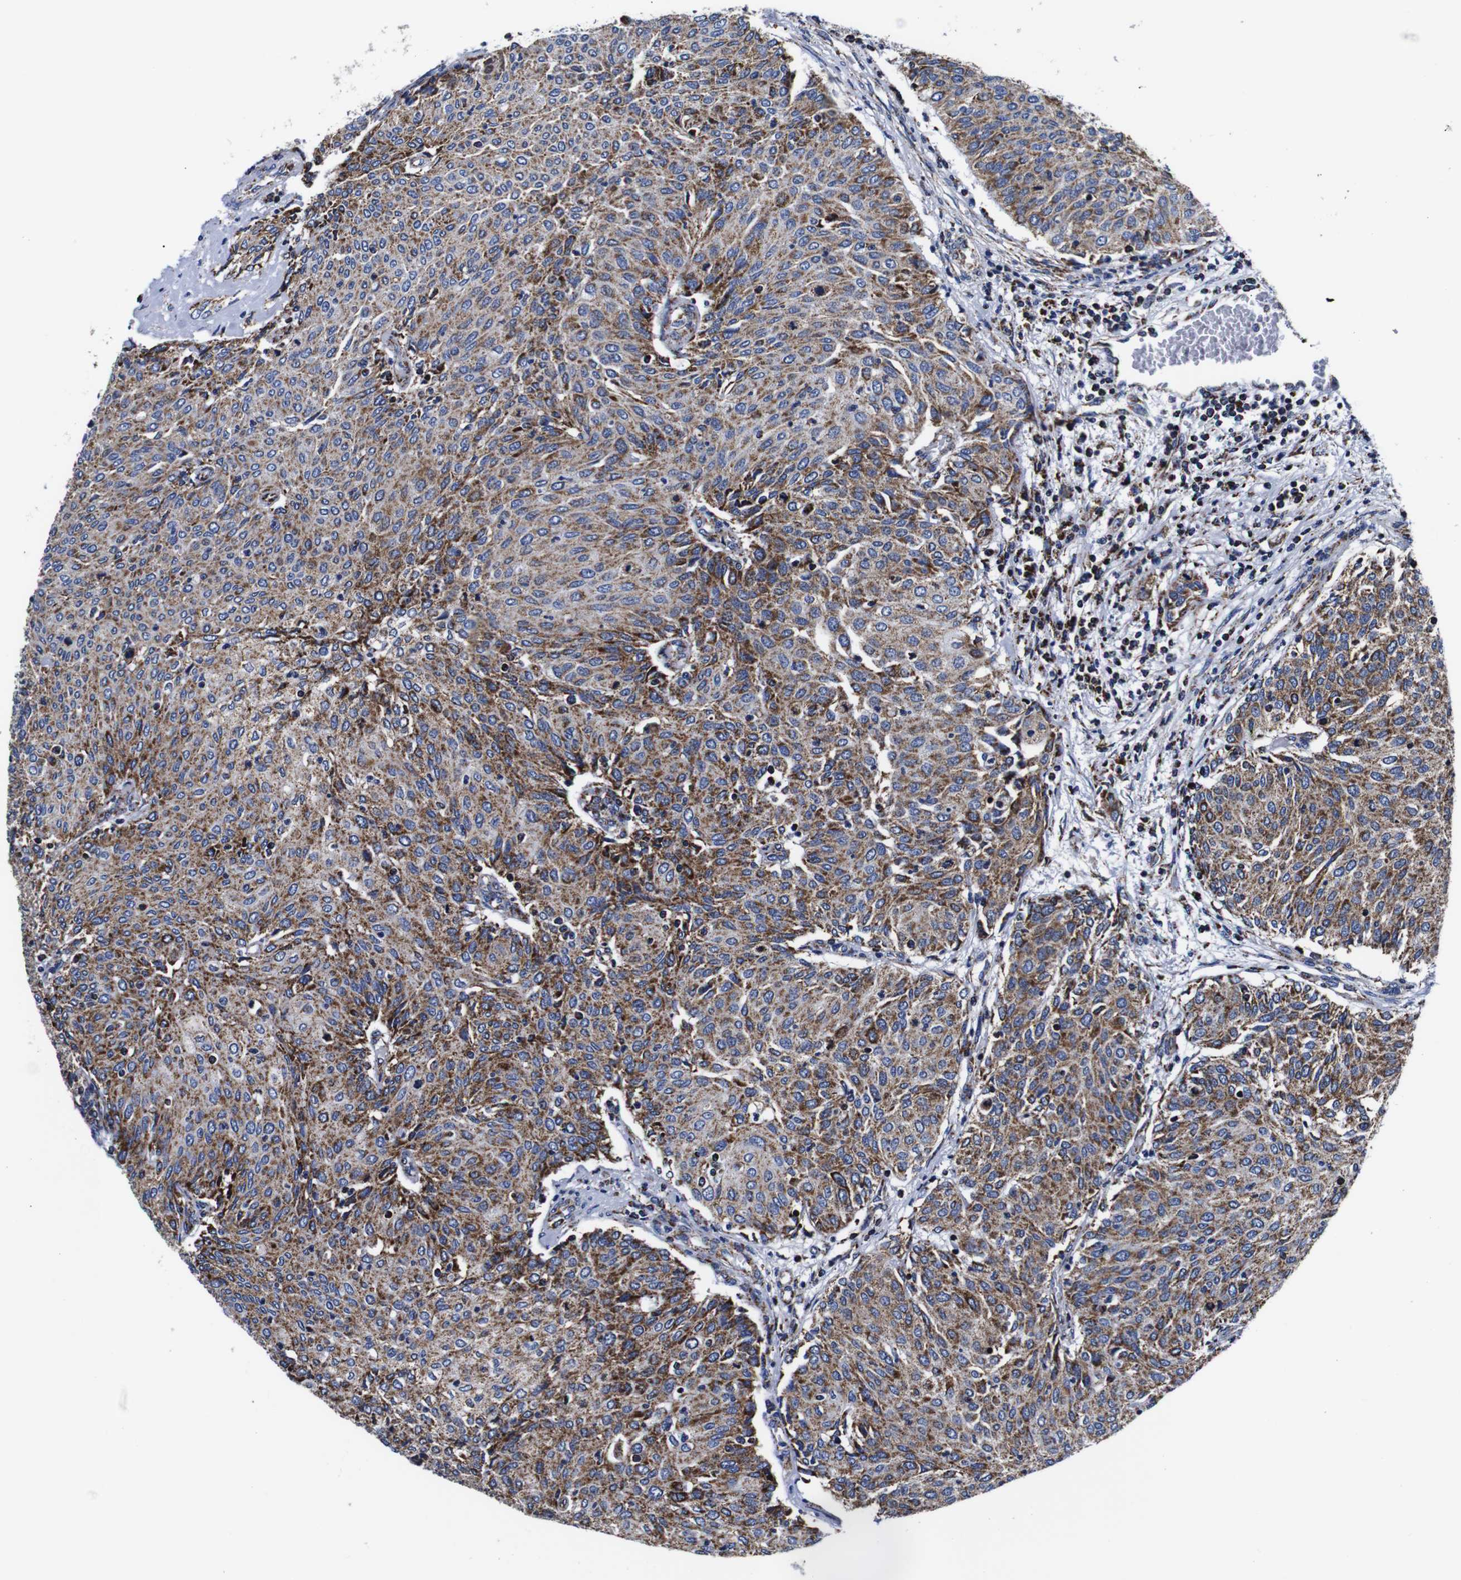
{"staining": {"intensity": "moderate", "quantity": ">75%", "location": "cytoplasmic/membranous"}, "tissue": "urothelial cancer", "cell_type": "Tumor cells", "image_type": "cancer", "snomed": [{"axis": "morphology", "description": "Urothelial carcinoma, Low grade"}, {"axis": "topography", "description": "Urinary bladder"}], "caption": "Immunohistochemistry (IHC) staining of low-grade urothelial carcinoma, which shows medium levels of moderate cytoplasmic/membranous staining in about >75% of tumor cells indicating moderate cytoplasmic/membranous protein staining. The staining was performed using DAB (3,3'-diaminobenzidine) (brown) for protein detection and nuclei were counterstained in hematoxylin (blue).", "gene": "FKBP9", "patient": {"sex": "female", "age": 79}}